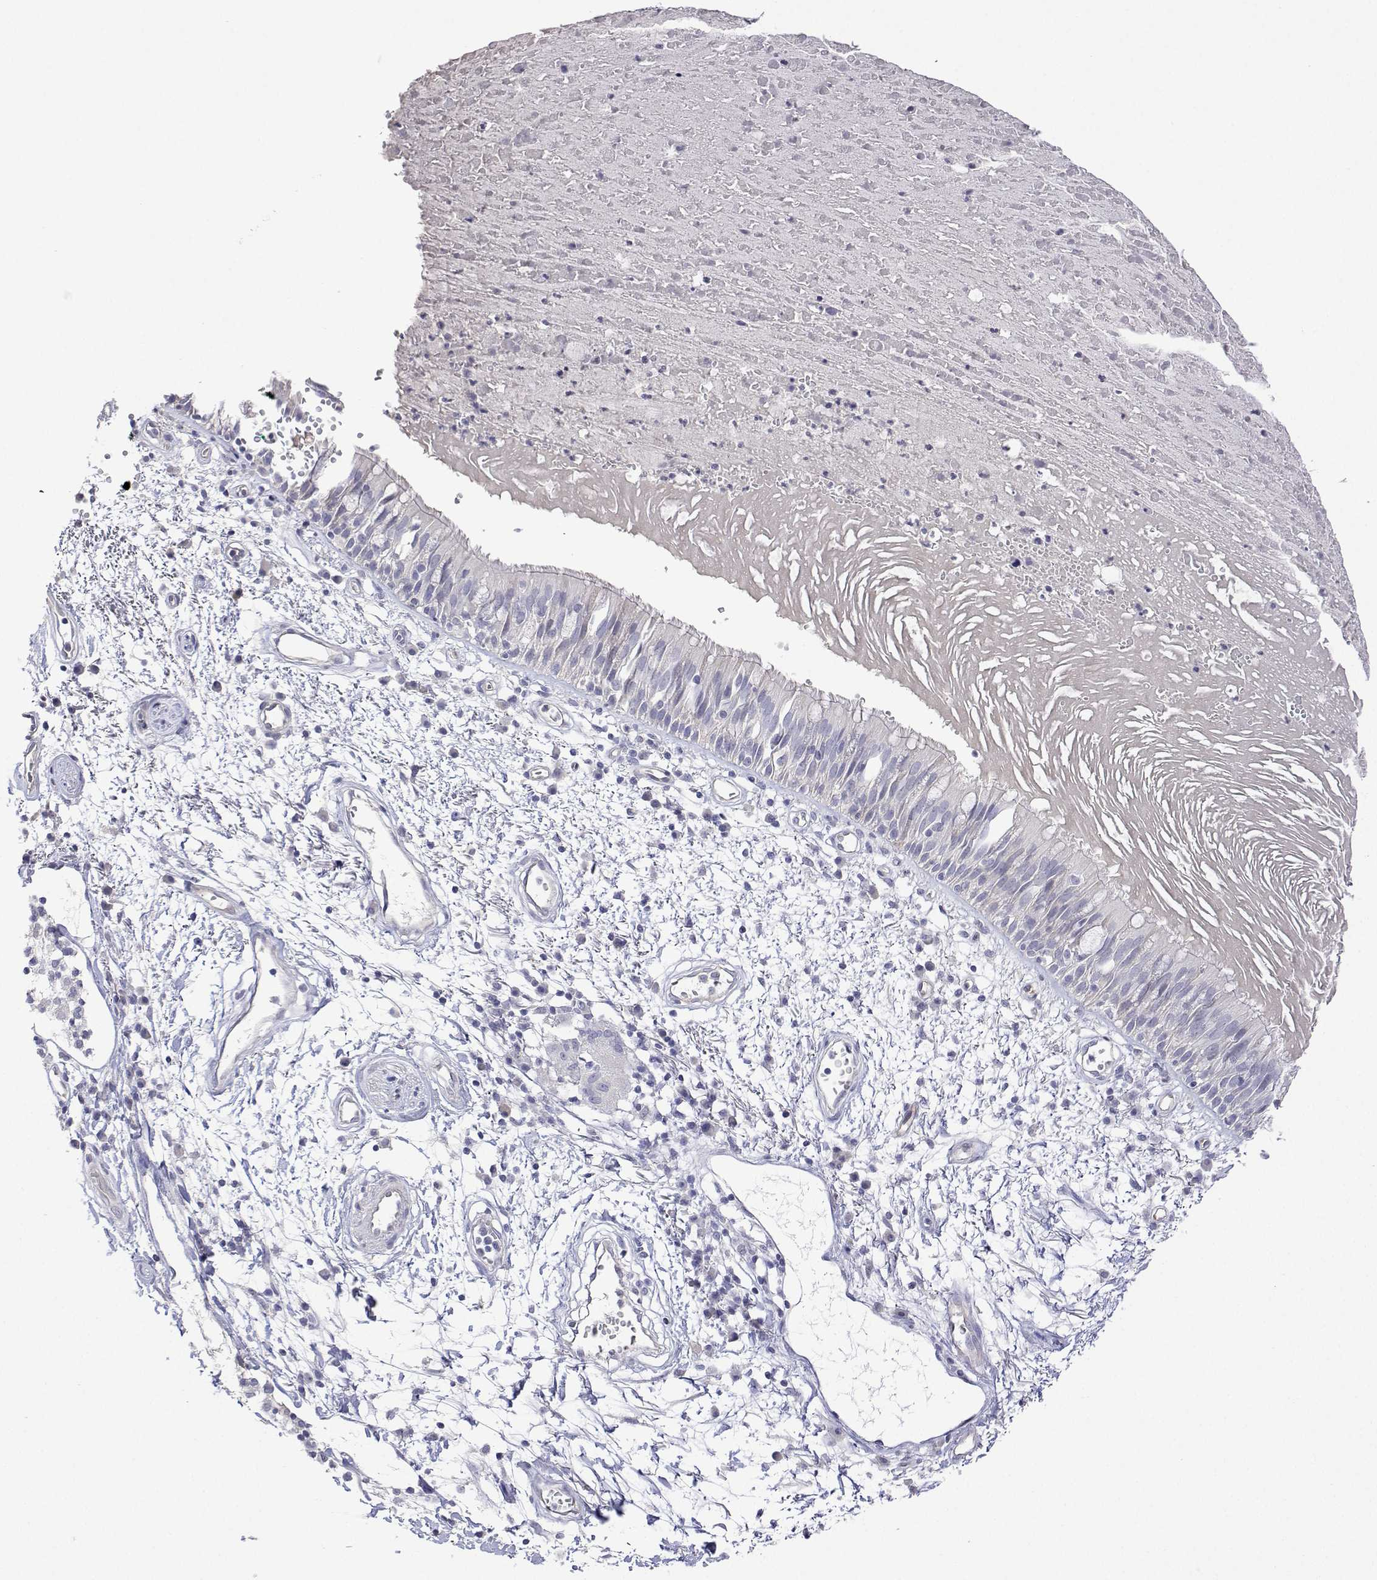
{"staining": {"intensity": "negative", "quantity": "none", "location": "none"}, "tissue": "bronchus", "cell_type": "Respiratory epithelial cells", "image_type": "normal", "snomed": [{"axis": "morphology", "description": "Normal tissue, NOS"}, {"axis": "morphology", "description": "Squamous cell carcinoma, NOS"}, {"axis": "topography", "description": "Cartilage tissue"}, {"axis": "topography", "description": "Bronchus"}, {"axis": "topography", "description": "Lung"}], "caption": "This is an immunohistochemistry photomicrograph of normal human bronchus. There is no staining in respiratory epithelial cells.", "gene": "PLCB1", "patient": {"sex": "male", "age": 66}}